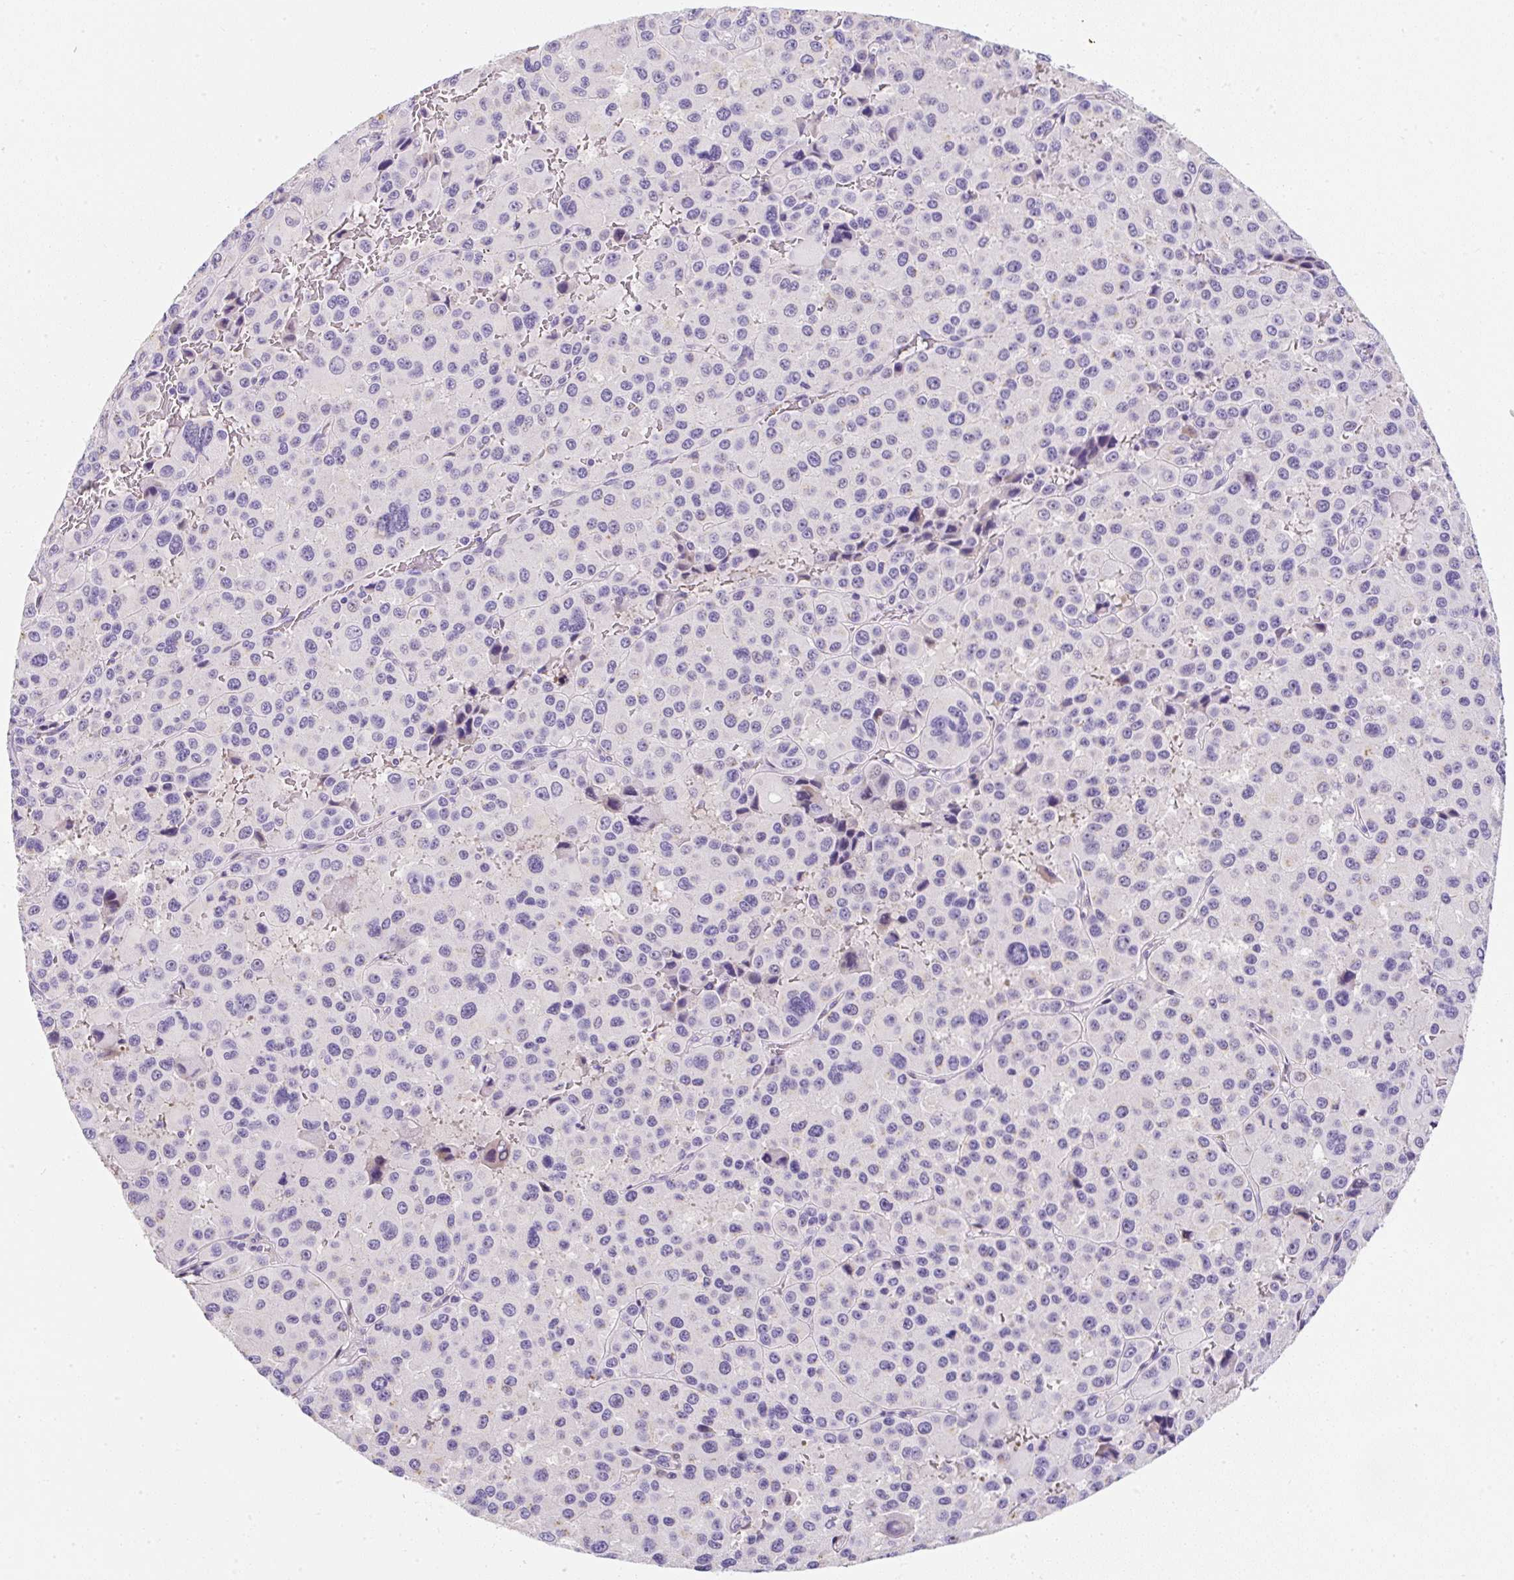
{"staining": {"intensity": "negative", "quantity": "none", "location": "none"}, "tissue": "melanoma", "cell_type": "Tumor cells", "image_type": "cancer", "snomed": [{"axis": "morphology", "description": "Malignant melanoma, Metastatic site"}, {"axis": "topography", "description": "Lymph node"}], "caption": "Protein analysis of melanoma demonstrates no significant expression in tumor cells.", "gene": "DTX4", "patient": {"sex": "female", "age": 65}}